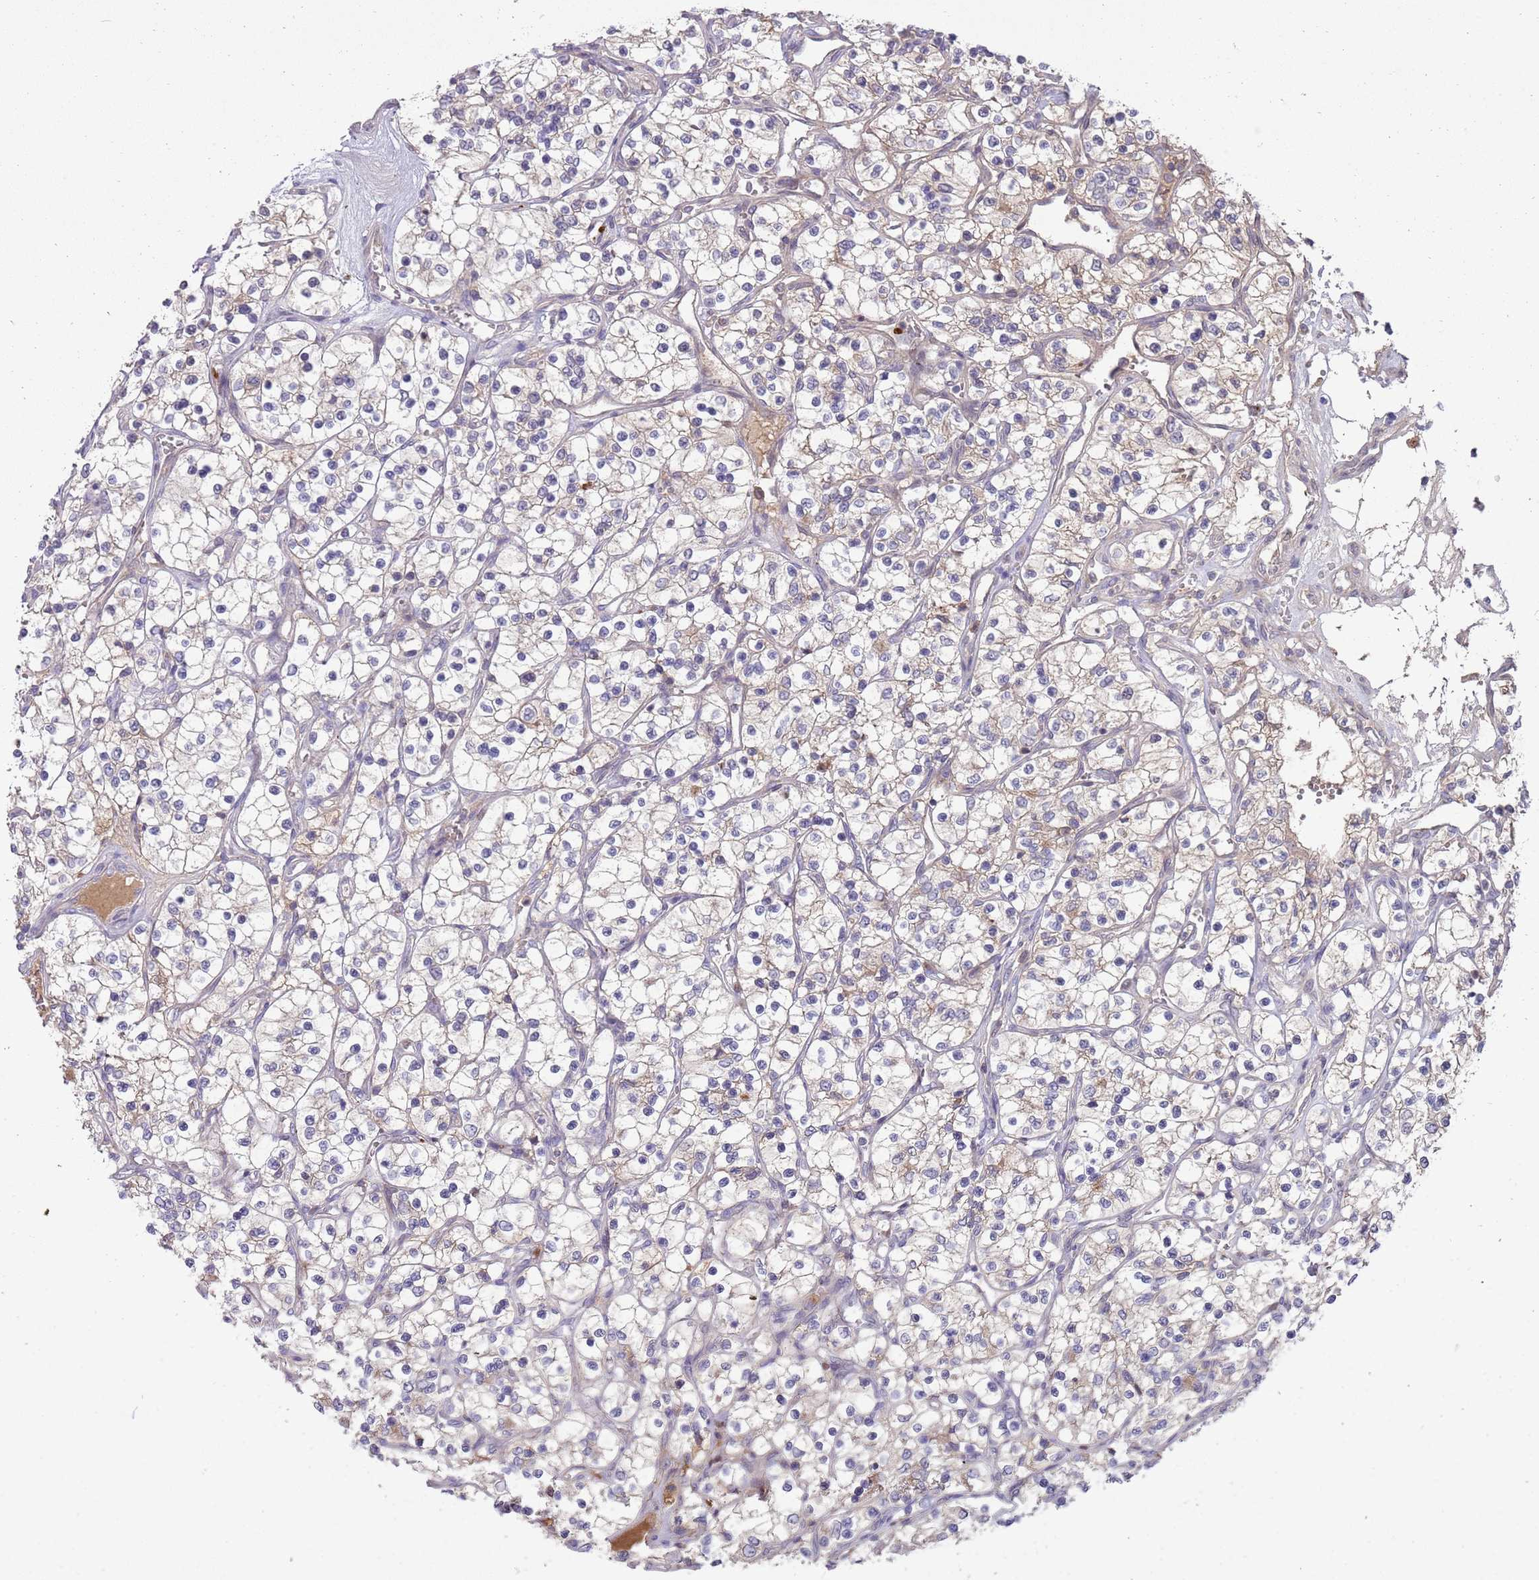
{"staining": {"intensity": "moderate", "quantity": "<25%", "location": "cytoplasmic/membranous"}, "tissue": "renal cancer", "cell_type": "Tumor cells", "image_type": "cancer", "snomed": [{"axis": "morphology", "description": "Adenocarcinoma, NOS"}, {"axis": "topography", "description": "Kidney"}], "caption": "Immunohistochemistry (DAB (3,3'-diaminobenzidine)) staining of human renal cancer exhibits moderate cytoplasmic/membranous protein positivity in approximately <25% of tumor cells.", "gene": "NBPF6", "patient": {"sex": "female", "age": 69}}